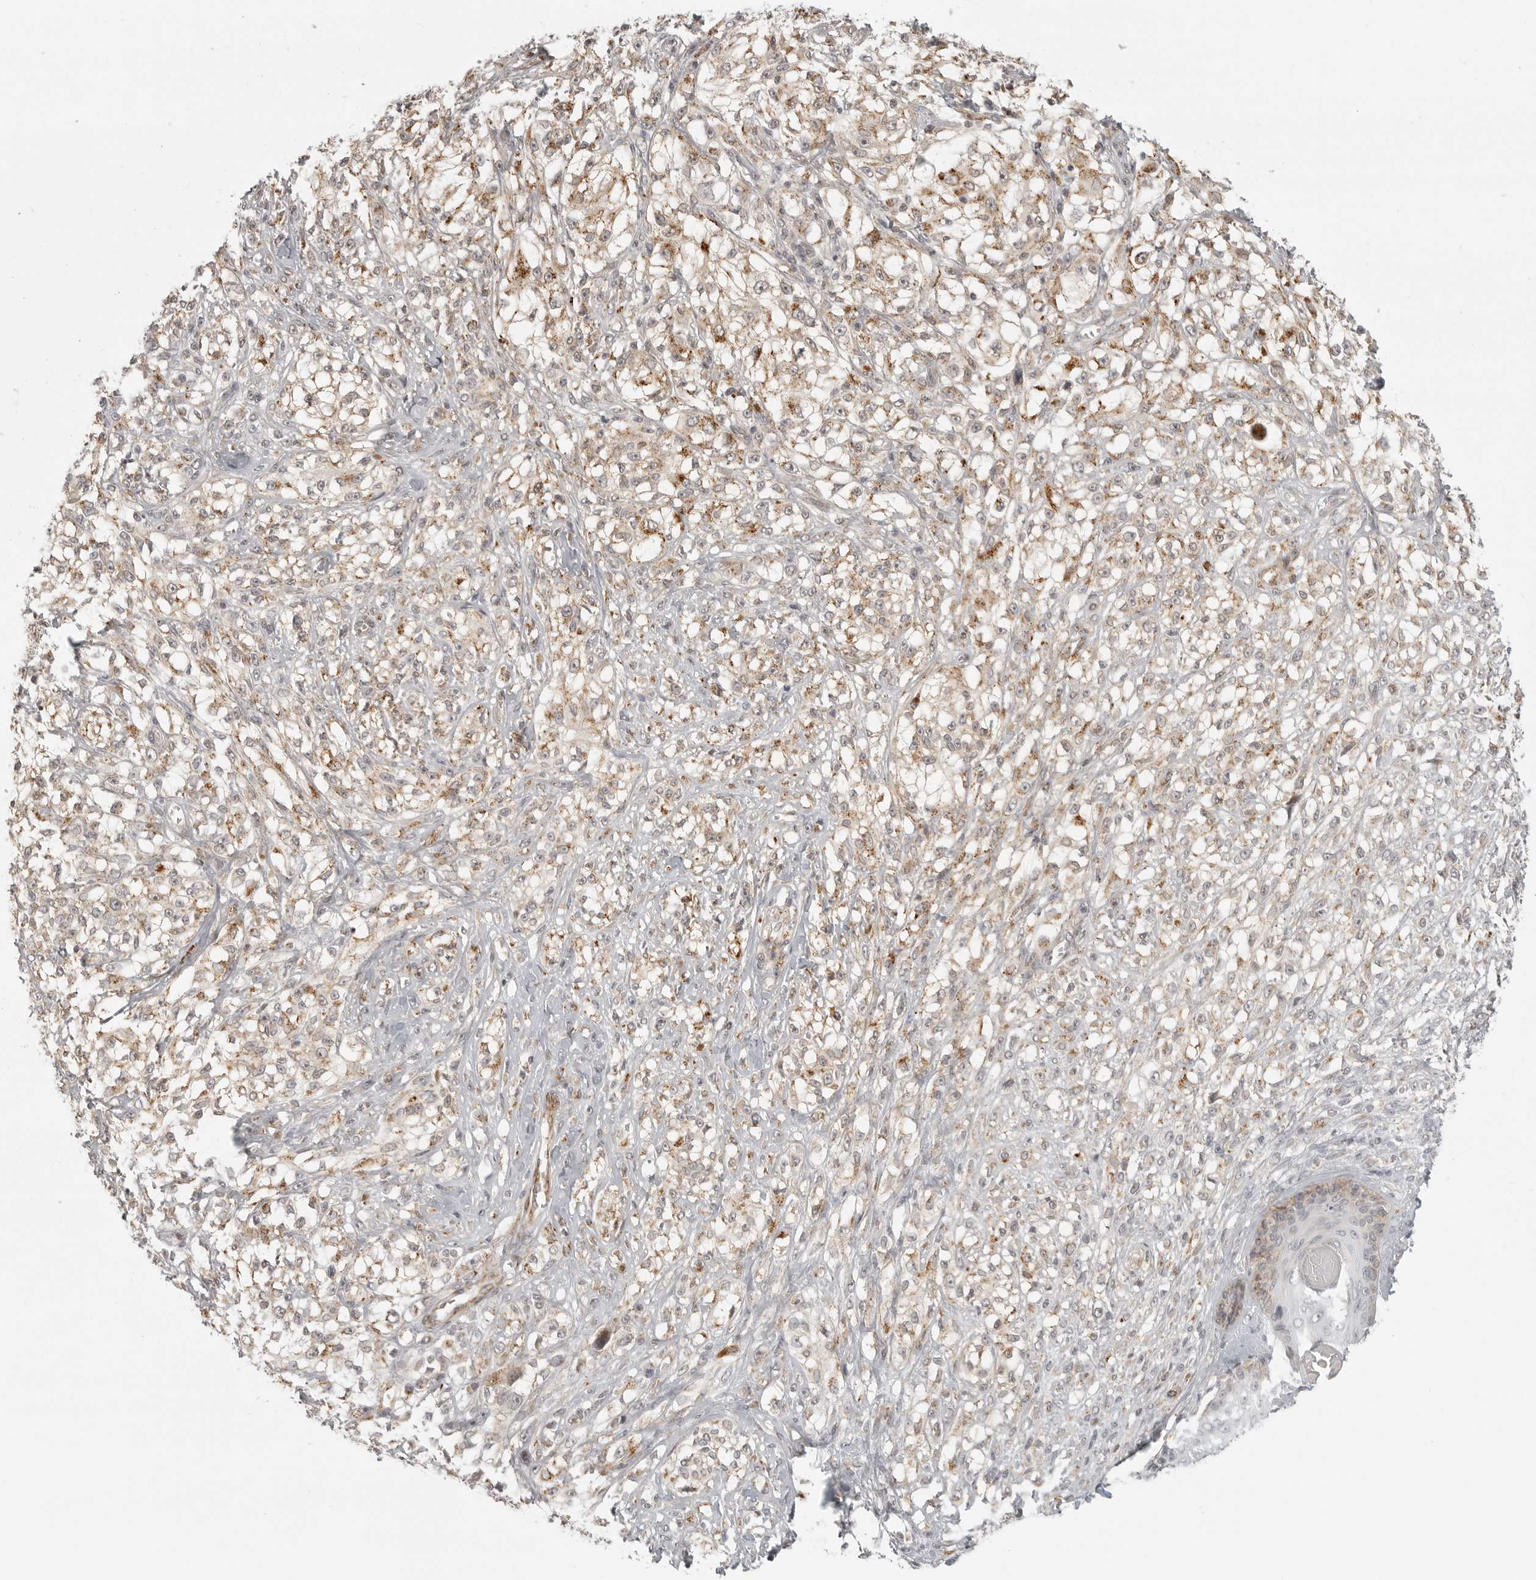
{"staining": {"intensity": "moderate", "quantity": "25%-75%", "location": "cytoplasmic/membranous"}, "tissue": "melanoma", "cell_type": "Tumor cells", "image_type": "cancer", "snomed": [{"axis": "morphology", "description": "Malignant melanoma, NOS"}, {"axis": "topography", "description": "Skin of head"}], "caption": "About 25%-75% of tumor cells in human malignant melanoma show moderate cytoplasmic/membranous protein expression as visualized by brown immunohistochemical staining.", "gene": "TUT4", "patient": {"sex": "male", "age": 83}}